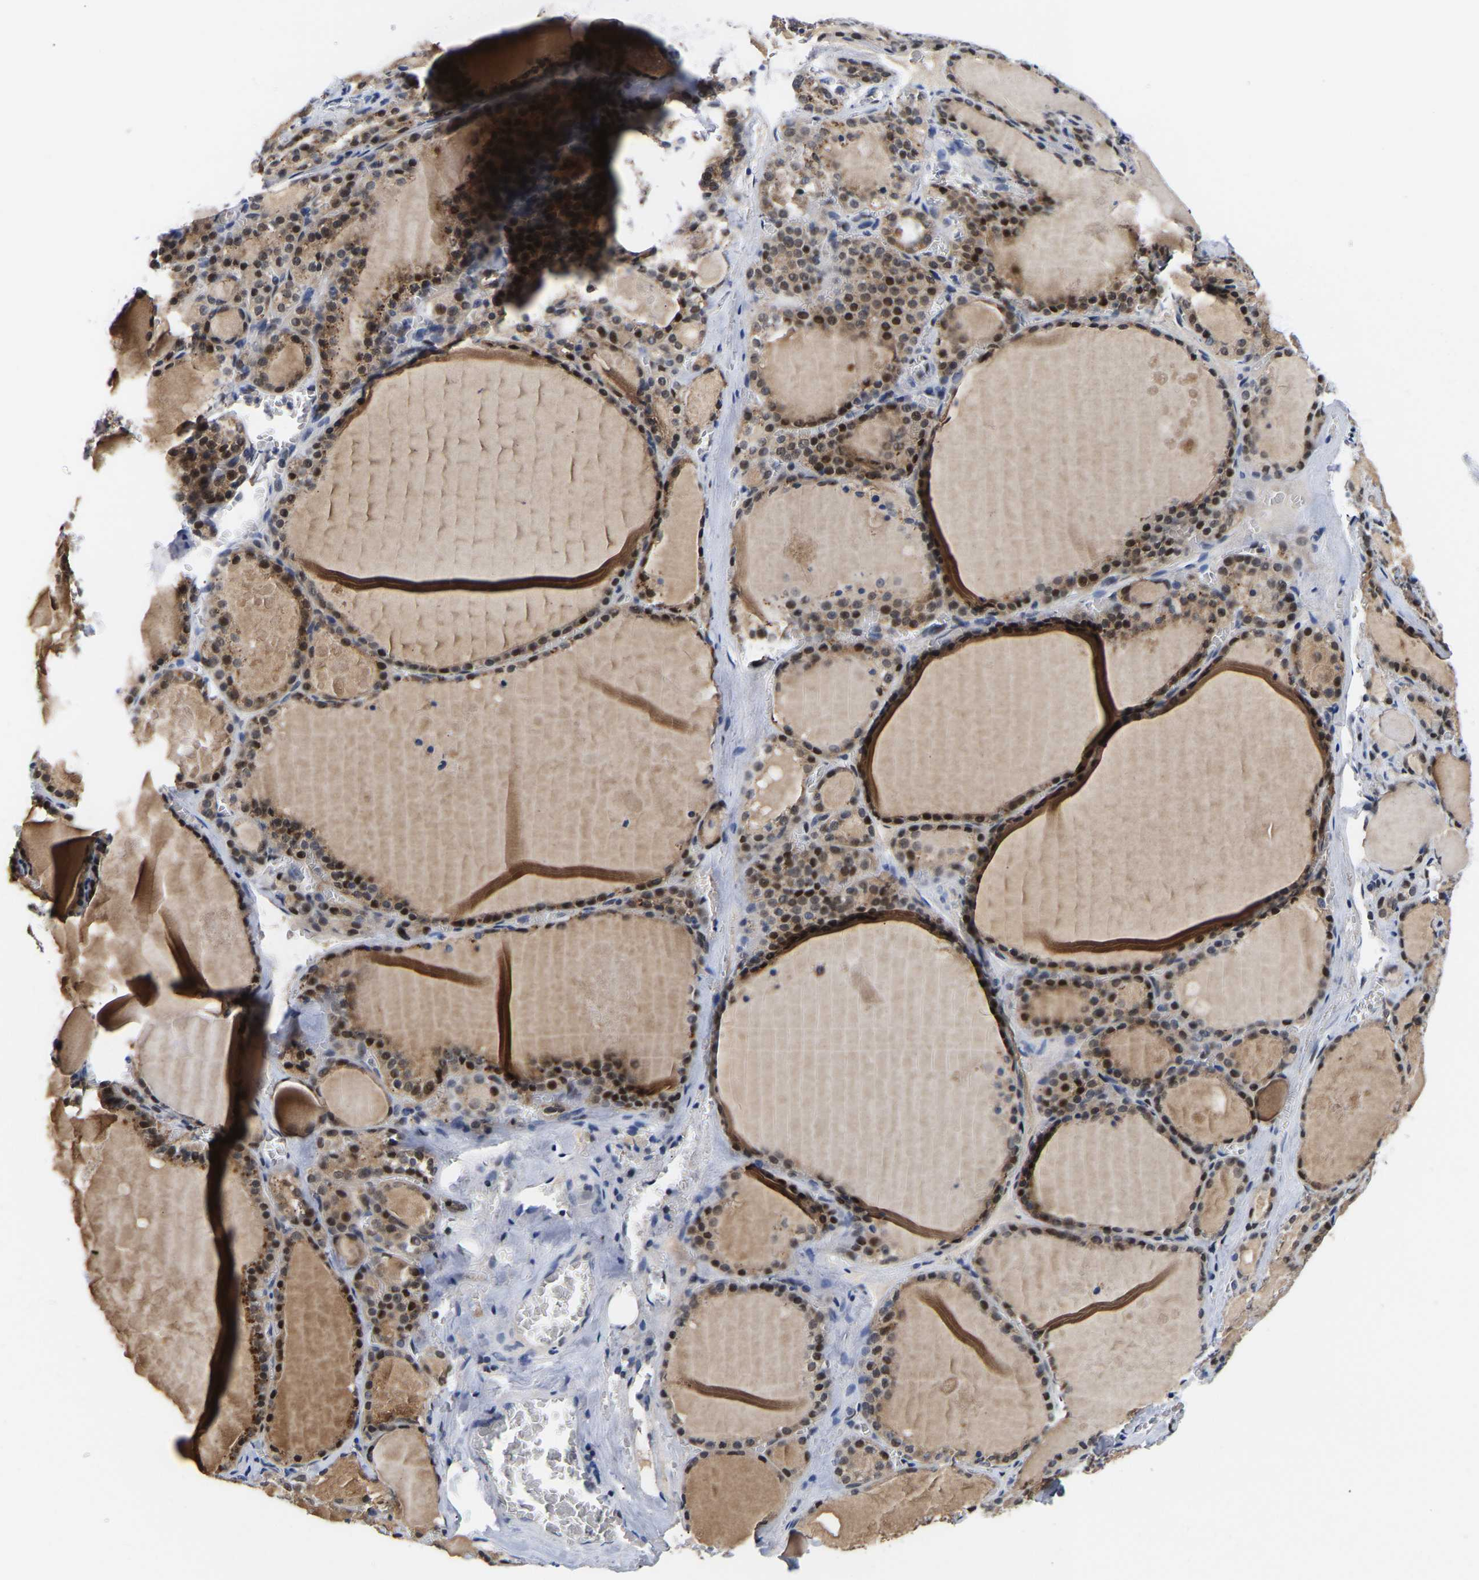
{"staining": {"intensity": "strong", "quantity": ">75%", "location": "cytoplasmic/membranous,nuclear"}, "tissue": "thyroid gland", "cell_type": "Glandular cells", "image_type": "normal", "snomed": [{"axis": "morphology", "description": "Normal tissue, NOS"}, {"axis": "topography", "description": "Thyroid gland"}], "caption": "Strong cytoplasmic/membranous,nuclear protein positivity is seen in approximately >75% of glandular cells in thyroid gland. Using DAB (3,3'-diaminobenzidine) (brown) and hematoxylin (blue) stains, captured at high magnification using brightfield microscopy.", "gene": "PTRHD1", "patient": {"sex": "male", "age": 56}}